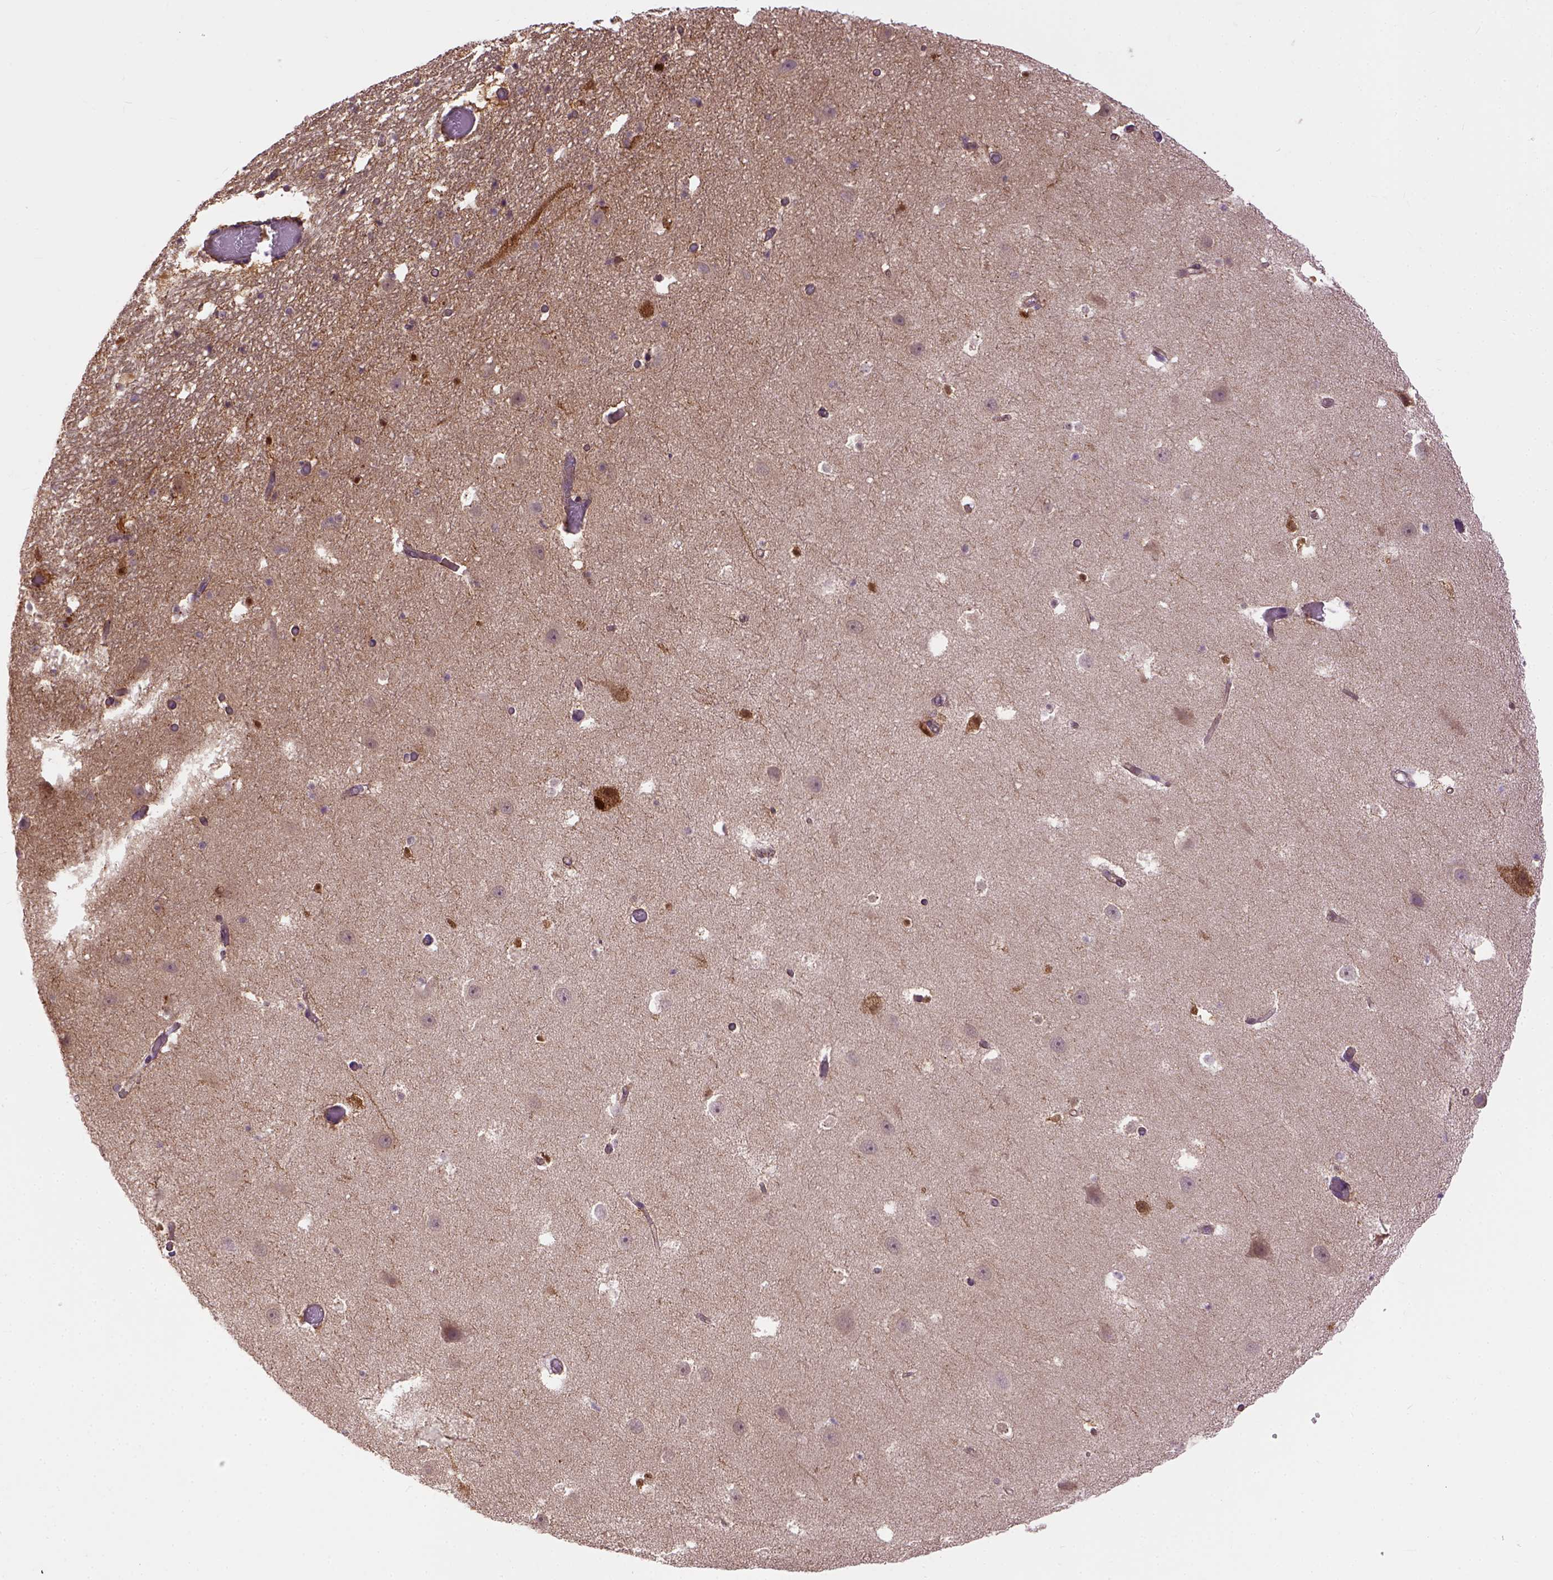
{"staining": {"intensity": "moderate", "quantity": "<25%", "location": "nuclear"}, "tissue": "hippocampus", "cell_type": "Glial cells", "image_type": "normal", "snomed": [{"axis": "morphology", "description": "Normal tissue, NOS"}, {"axis": "topography", "description": "Hippocampus"}], "caption": "Moderate nuclear protein expression is present in about <25% of glial cells in hippocampus.", "gene": "KAZN", "patient": {"sex": "male", "age": 26}}